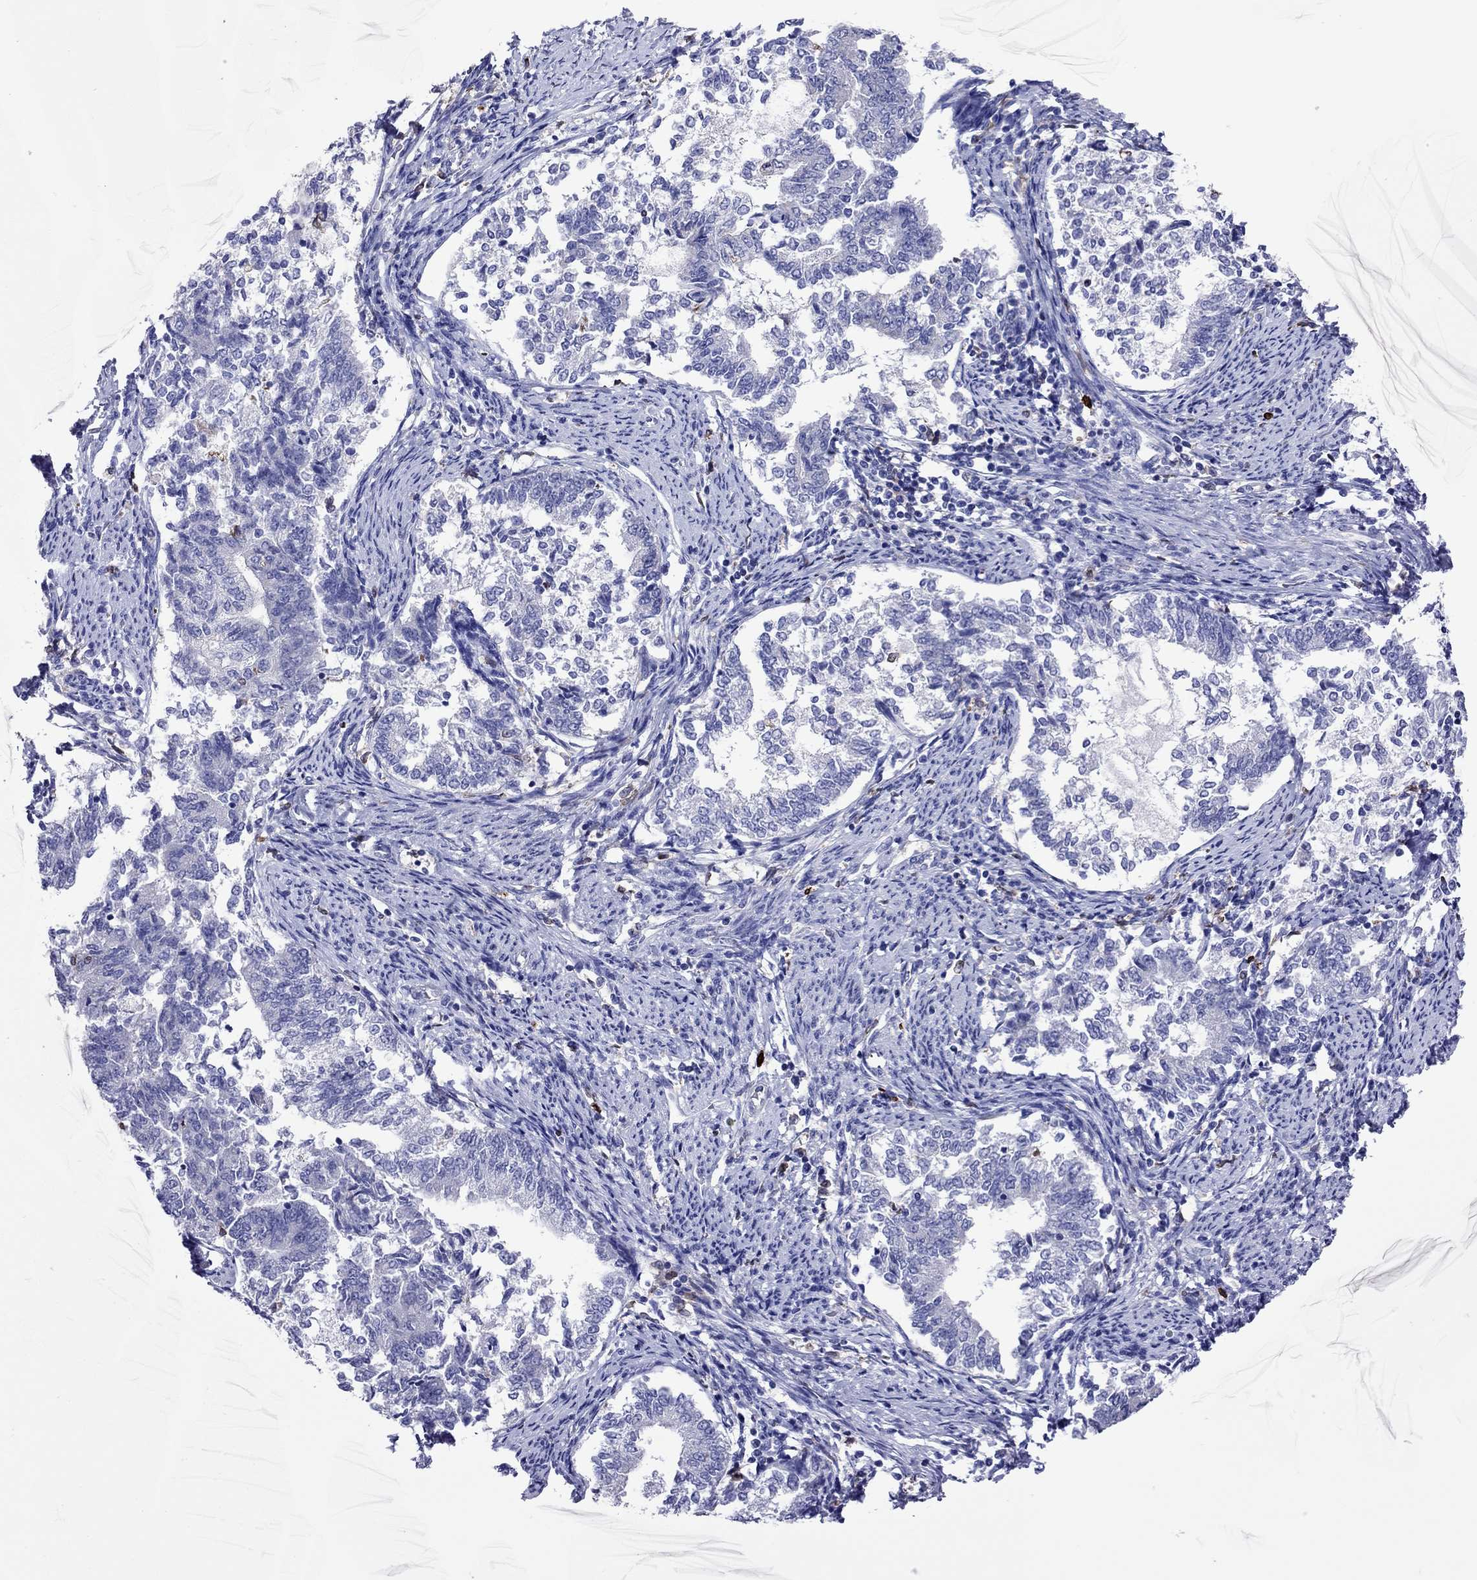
{"staining": {"intensity": "negative", "quantity": "none", "location": "none"}, "tissue": "endometrial cancer", "cell_type": "Tumor cells", "image_type": "cancer", "snomed": [{"axis": "morphology", "description": "Adenocarcinoma, NOS"}, {"axis": "topography", "description": "Endometrium"}], "caption": "DAB immunohistochemical staining of human endometrial cancer (adenocarcinoma) displays no significant positivity in tumor cells.", "gene": "ADORA2A", "patient": {"sex": "female", "age": 65}}